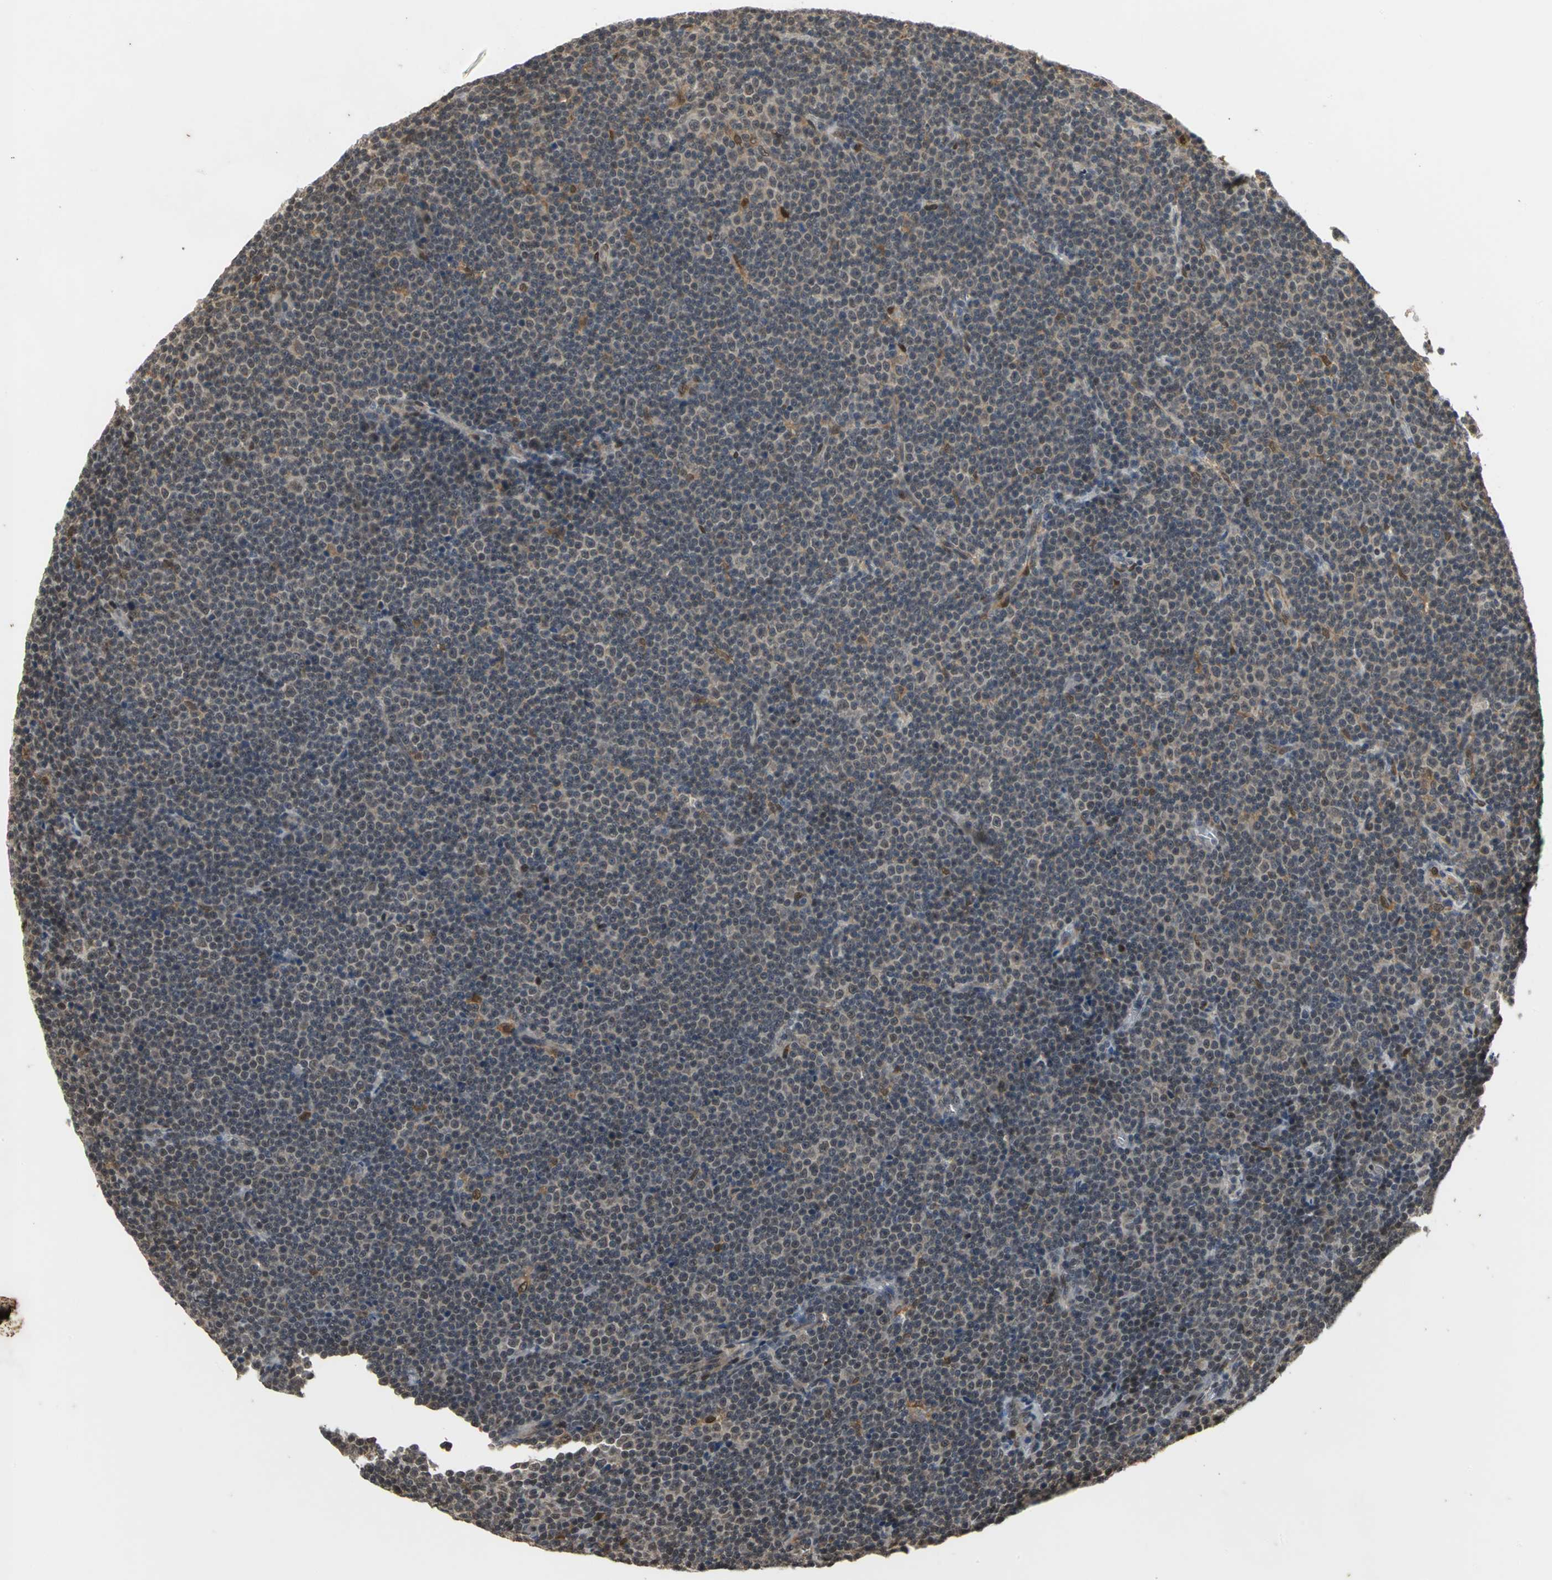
{"staining": {"intensity": "weak", "quantity": "25%-75%", "location": "cytoplasmic/membranous"}, "tissue": "lymphoma", "cell_type": "Tumor cells", "image_type": "cancer", "snomed": [{"axis": "morphology", "description": "Malignant lymphoma, non-Hodgkin's type, Low grade"}, {"axis": "topography", "description": "Lymph node"}], "caption": "This photomicrograph exhibits lymphoma stained with immunohistochemistry to label a protein in brown. The cytoplasmic/membranous of tumor cells show weak positivity for the protein. Nuclei are counter-stained blue.", "gene": "NOTCH3", "patient": {"sex": "female", "age": 67}}